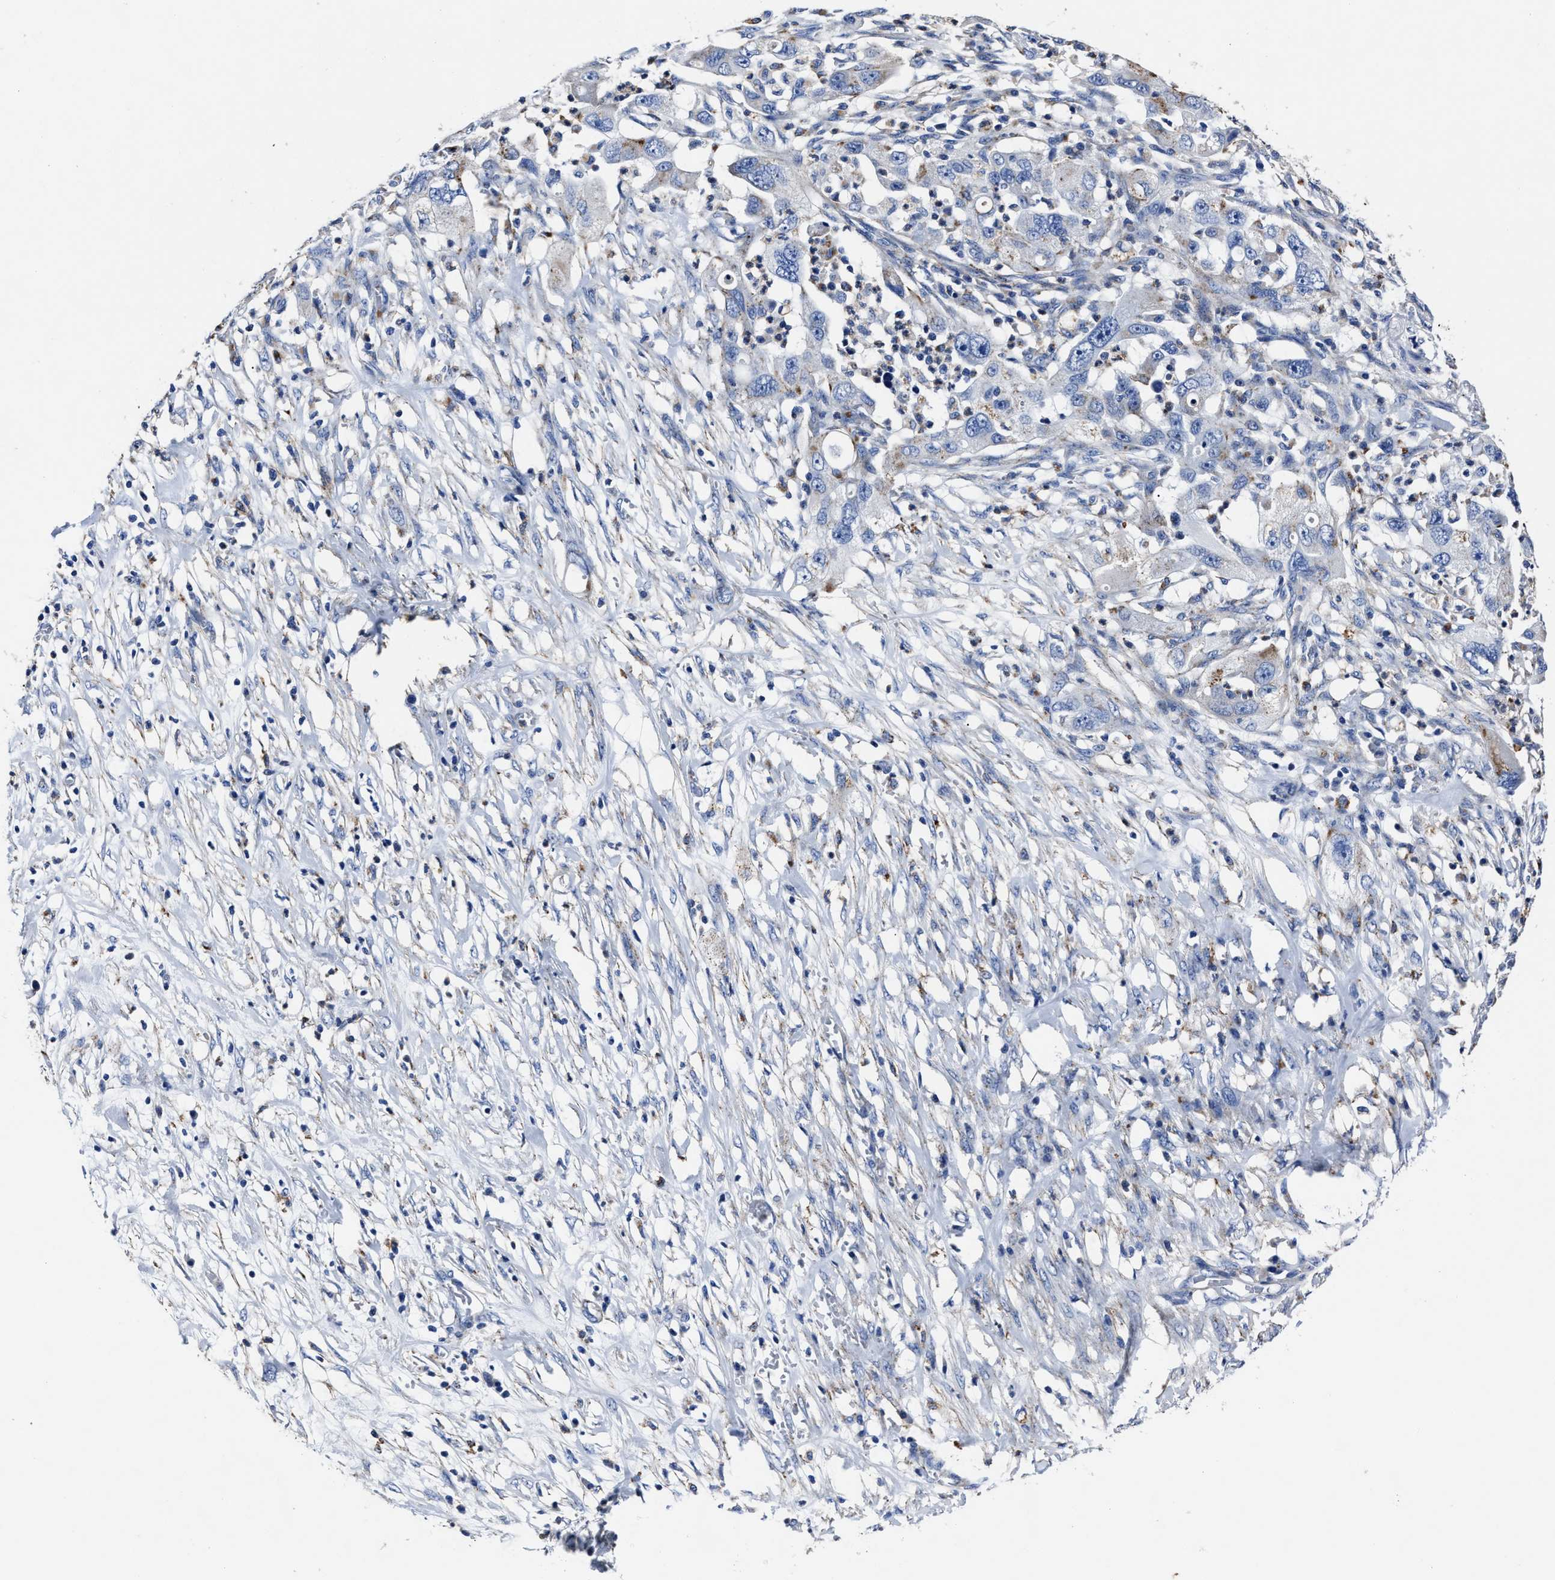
{"staining": {"intensity": "weak", "quantity": "<25%", "location": "cytoplasmic/membranous"}, "tissue": "pancreatic cancer", "cell_type": "Tumor cells", "image_type": "cancer", "snomed": [{"axis": "morphology", "description": "Adenocarcinoma, NOS"}, {"axis": "topography", "description": "Pancreas"}], "caption": "Image shows no protein staining in tumor cells of adenocarcinoma (pancreatic) tissue.", "gene": "LAMTOR4", "patient": {"sex": "female", "age": 78}}